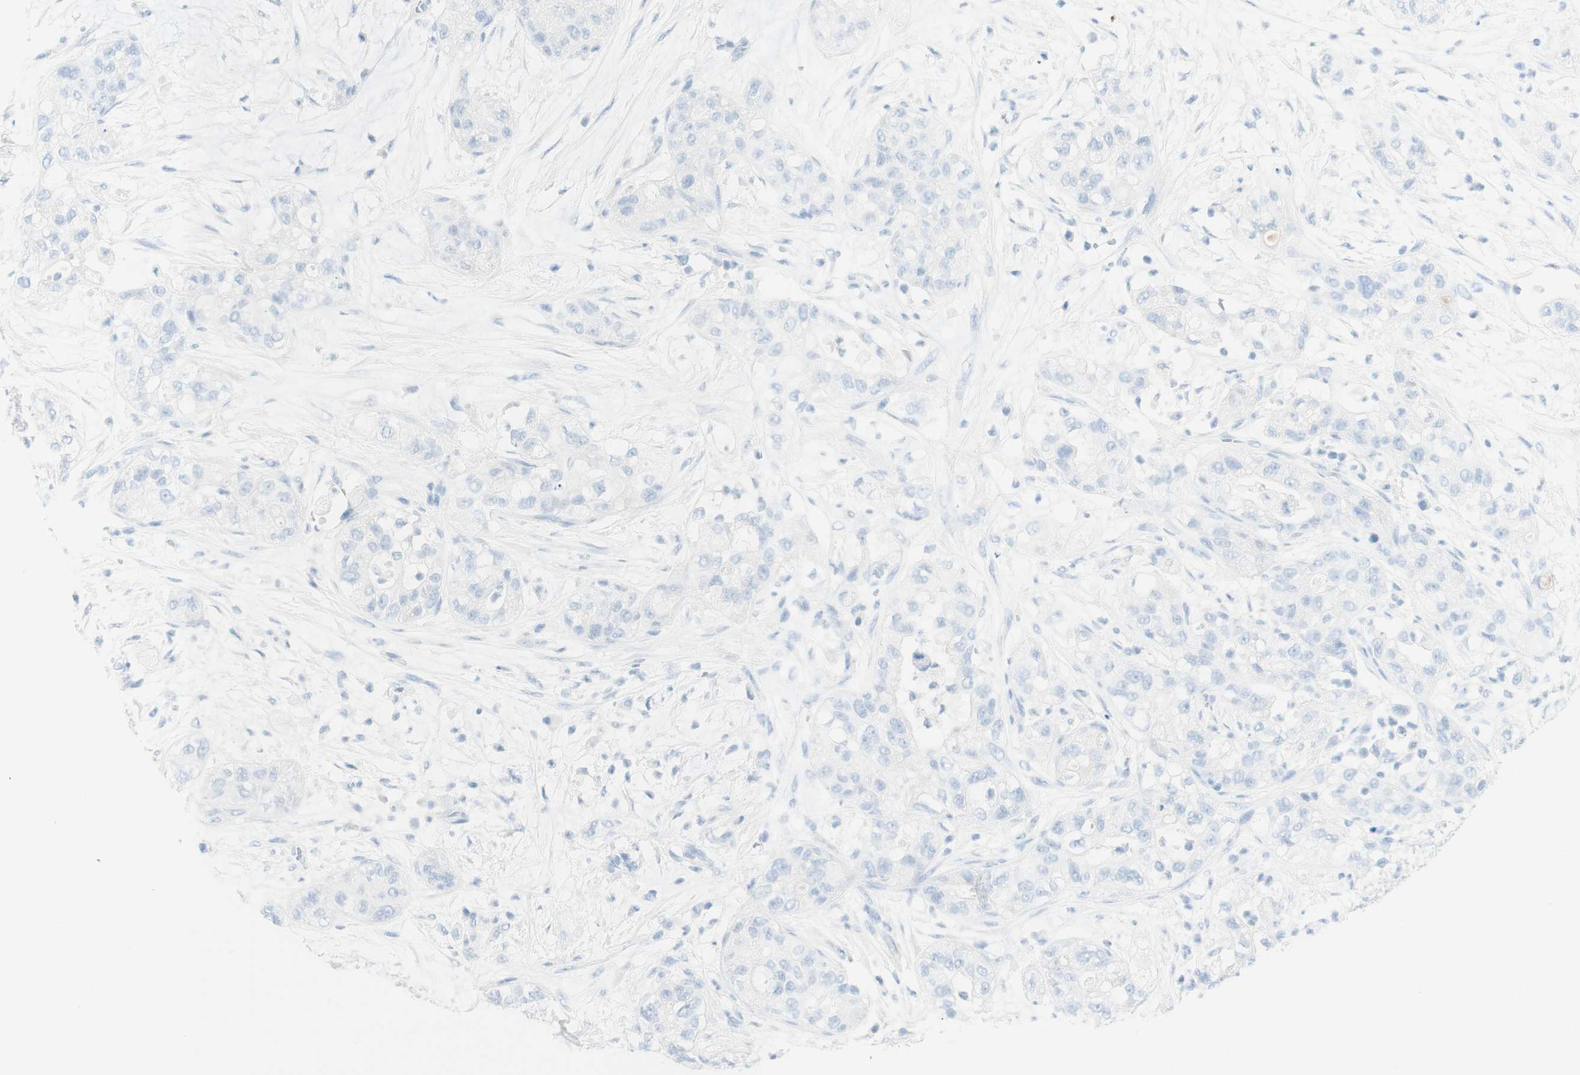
{"staining": {"intensity": "negative", "quantity": "none", "location": "none"}, "tissue": "pancreatic cancer", "cell_type": "Tumor cells", "image_type": "cancer", "snomed": [{"axis": "morphology", "description": "Adenocarcinoma, NOS"}, {"axis": "topography", "description": "Pancreas"}], "caption": "An immunohistochemistry (IHC) image of pancreatic cancer is shown. There is no staining in tumor cells of pancreatic cancer. The staining is performed using DAB (3,3'-diaminobenzidine) brown chromogen with nuclei counter-stained in using hematoxylin.", "gene": "TPO", "patient": {"sex": "female", "age": 78}}